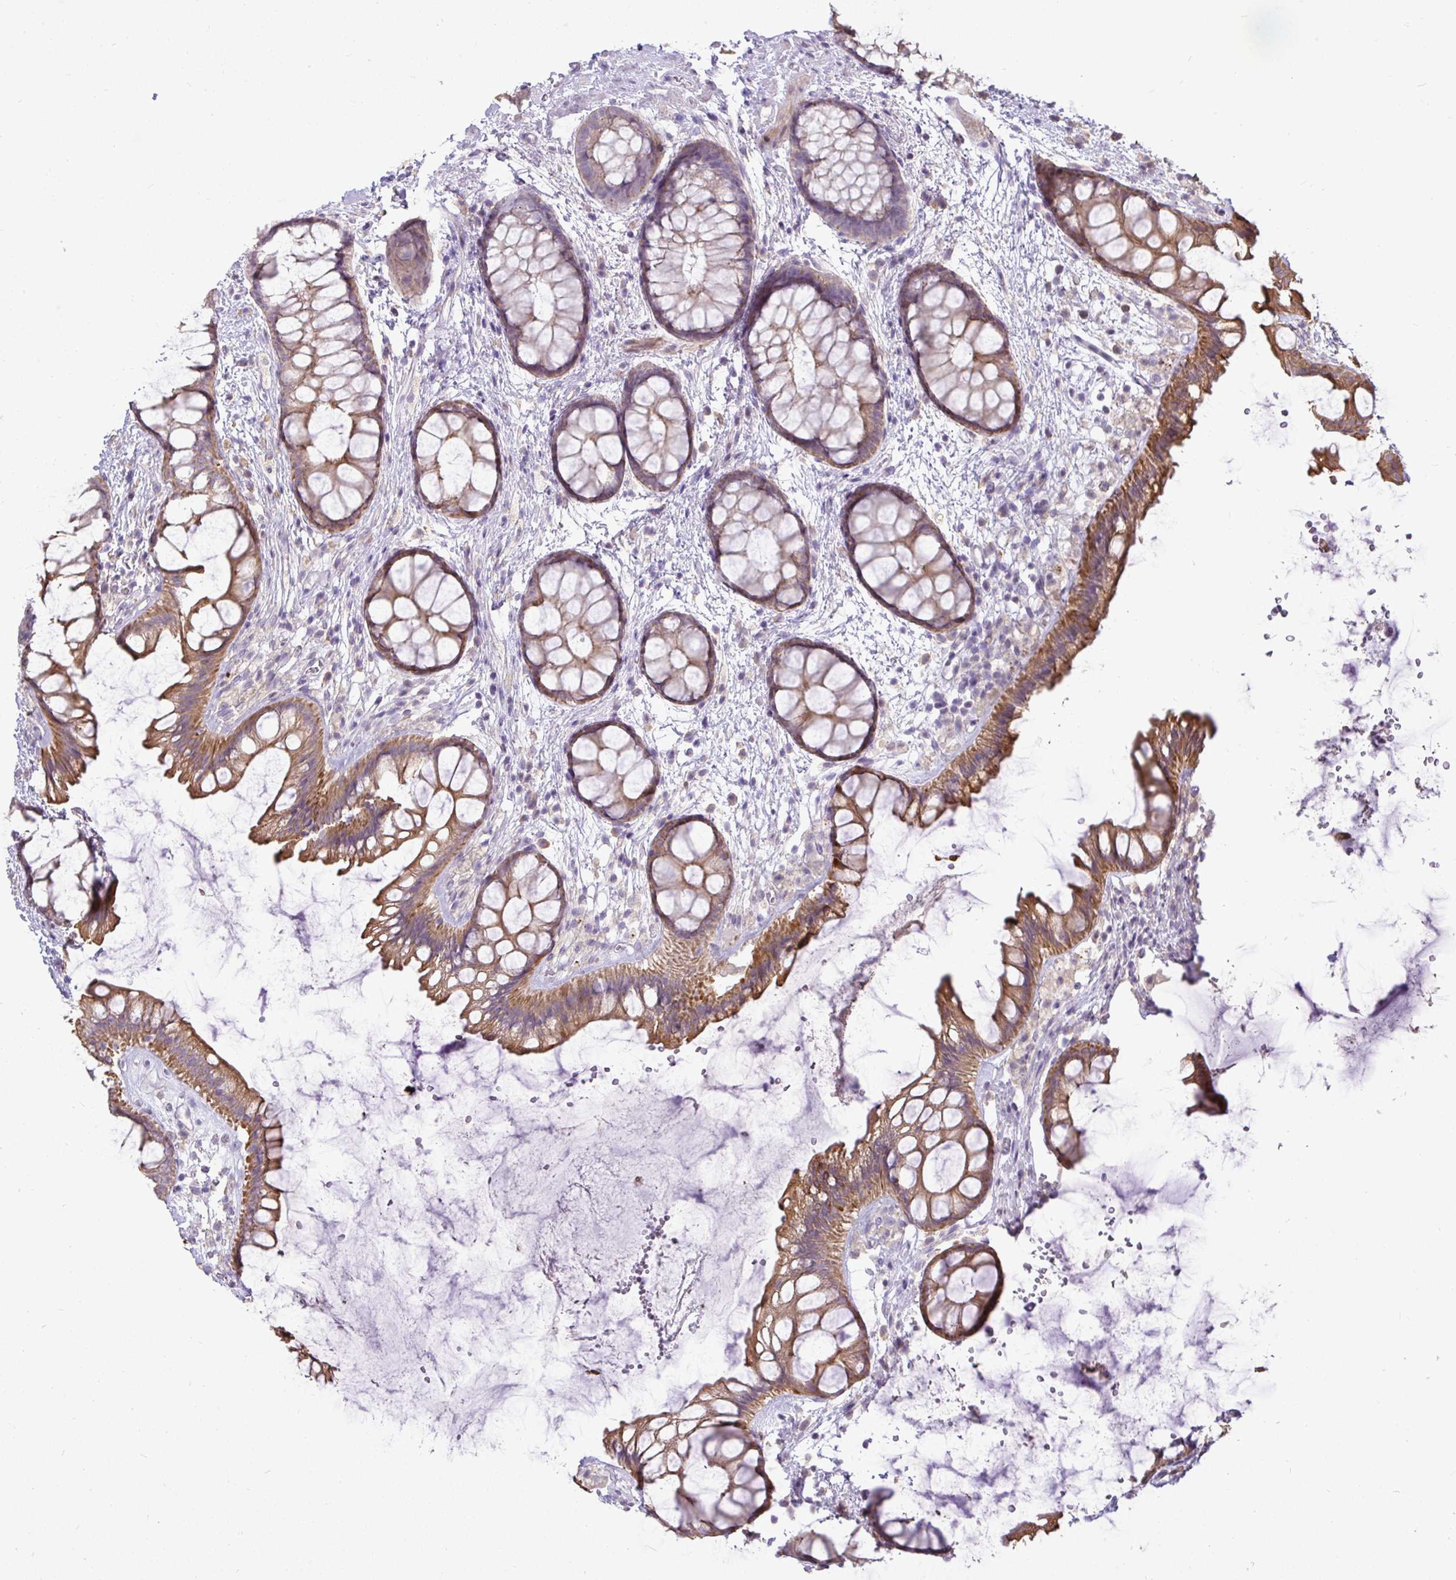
{"staining": {"intensity": "moderate", "quantity": ">75%", "location": "cytoplasmic/membranous"}, "tissue": "rectum", "cell_type": "Glandular cells", "image_type": "normal", "snomed": [{"axis": "morphology", "description": "Normal tissue, NOS"}, {"axis": "topography", "description": "Rectum"}], "caption": "A brown stain labels moderate cytoplasmic/membranous positivity of a protein in glandular cells of unremarkable rectum. Immunohistochemistry (ihc) stains the protein in brown and the nuclei are stained blue.", "gene": "STRIP1", "patient": {"sex": "female", "age": 62}}